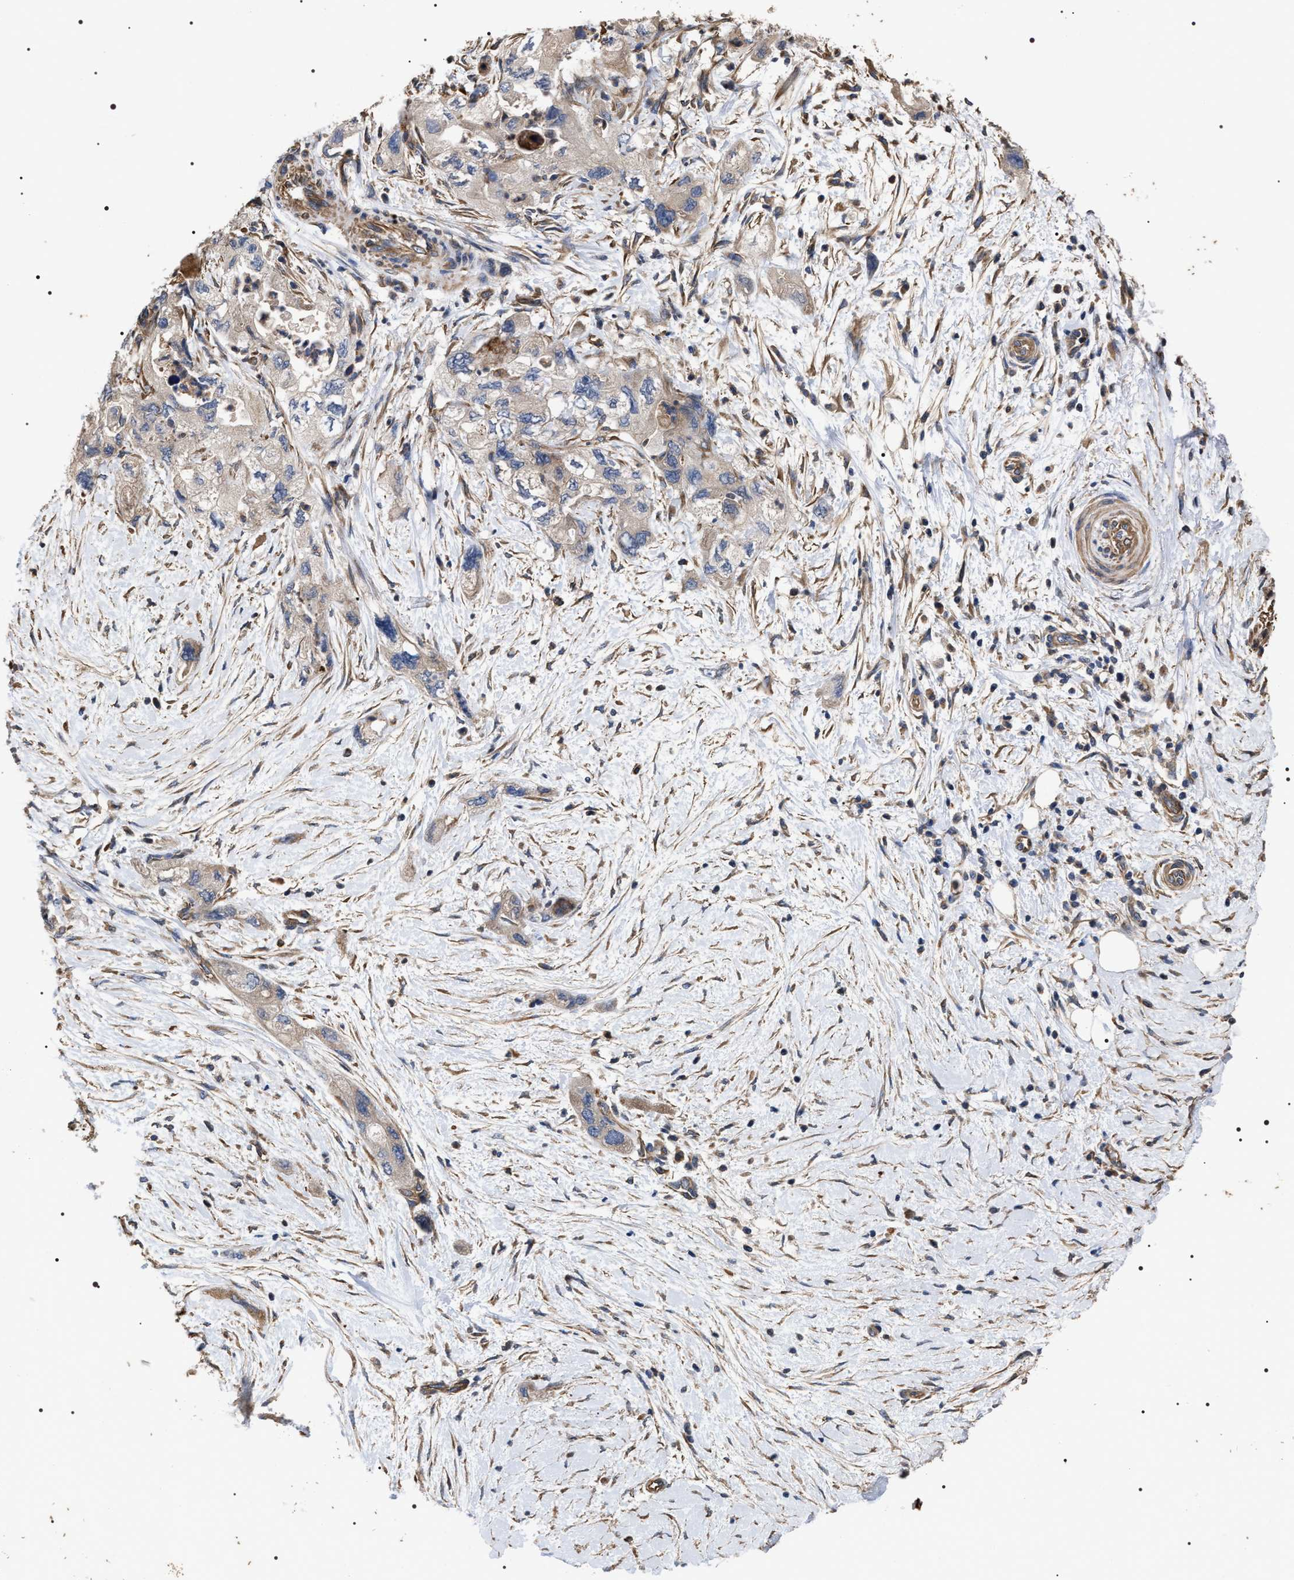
{"staining": {"intensity": "weak", "quantity": "<25%", "location": "cytoplasmic/membranous"}, "tissue": "pancreatic cancer", "cell_type": "Tumor cells", "image_type": "cancer", "snomed": [{"axis": "morphology", "description": "Adenocarcinoma, NOS"}, {"axis": "topography", "description": "Pancreas"}], "caption": "The photomicrograph reveals no significant positivity in tumor cells of adenocarcinoma (pancreatic).", "gene": "TSPAN33", "patient": {"sex": "female", "age": 73}}